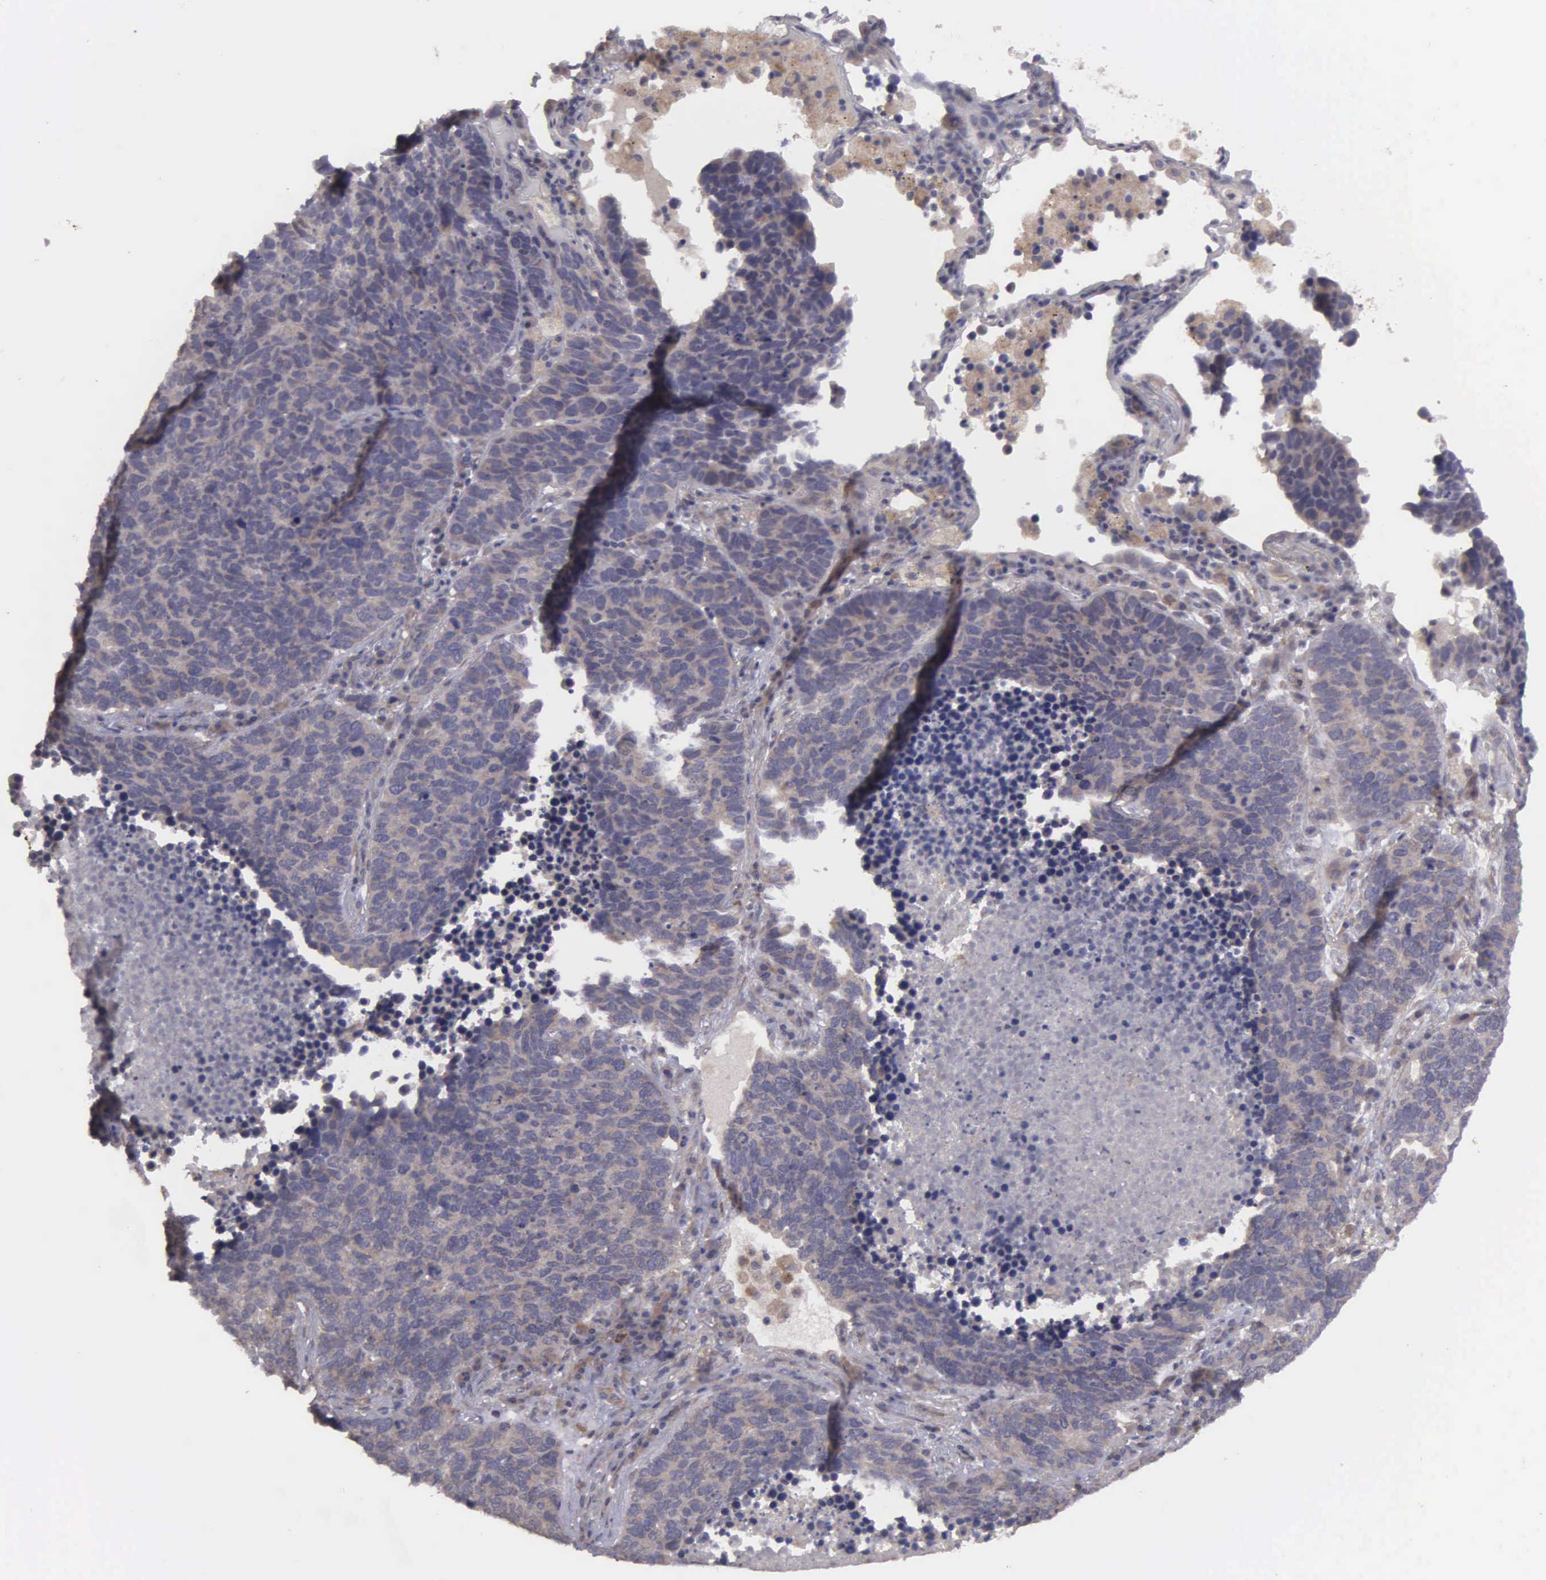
{"staining": {"intensity": "negative", "quantity": "none", "location": "none"}, "tissue": "lung cancer", "cell_type": "Tumor cells", "image_type": "cancer", "snomed": [{"axis": "morphology", "description": "Neoplasm, malignant, NOS"}, {"axis": "topography", "description": "Lung"}], "caption": "This is an immunohistochemistry (IHC) histopathology image of human lung malignant neoplasm. There is no expression in tumor cells.", "gene": "RTL10", "patient": {"sex": "female", "age": 75}}